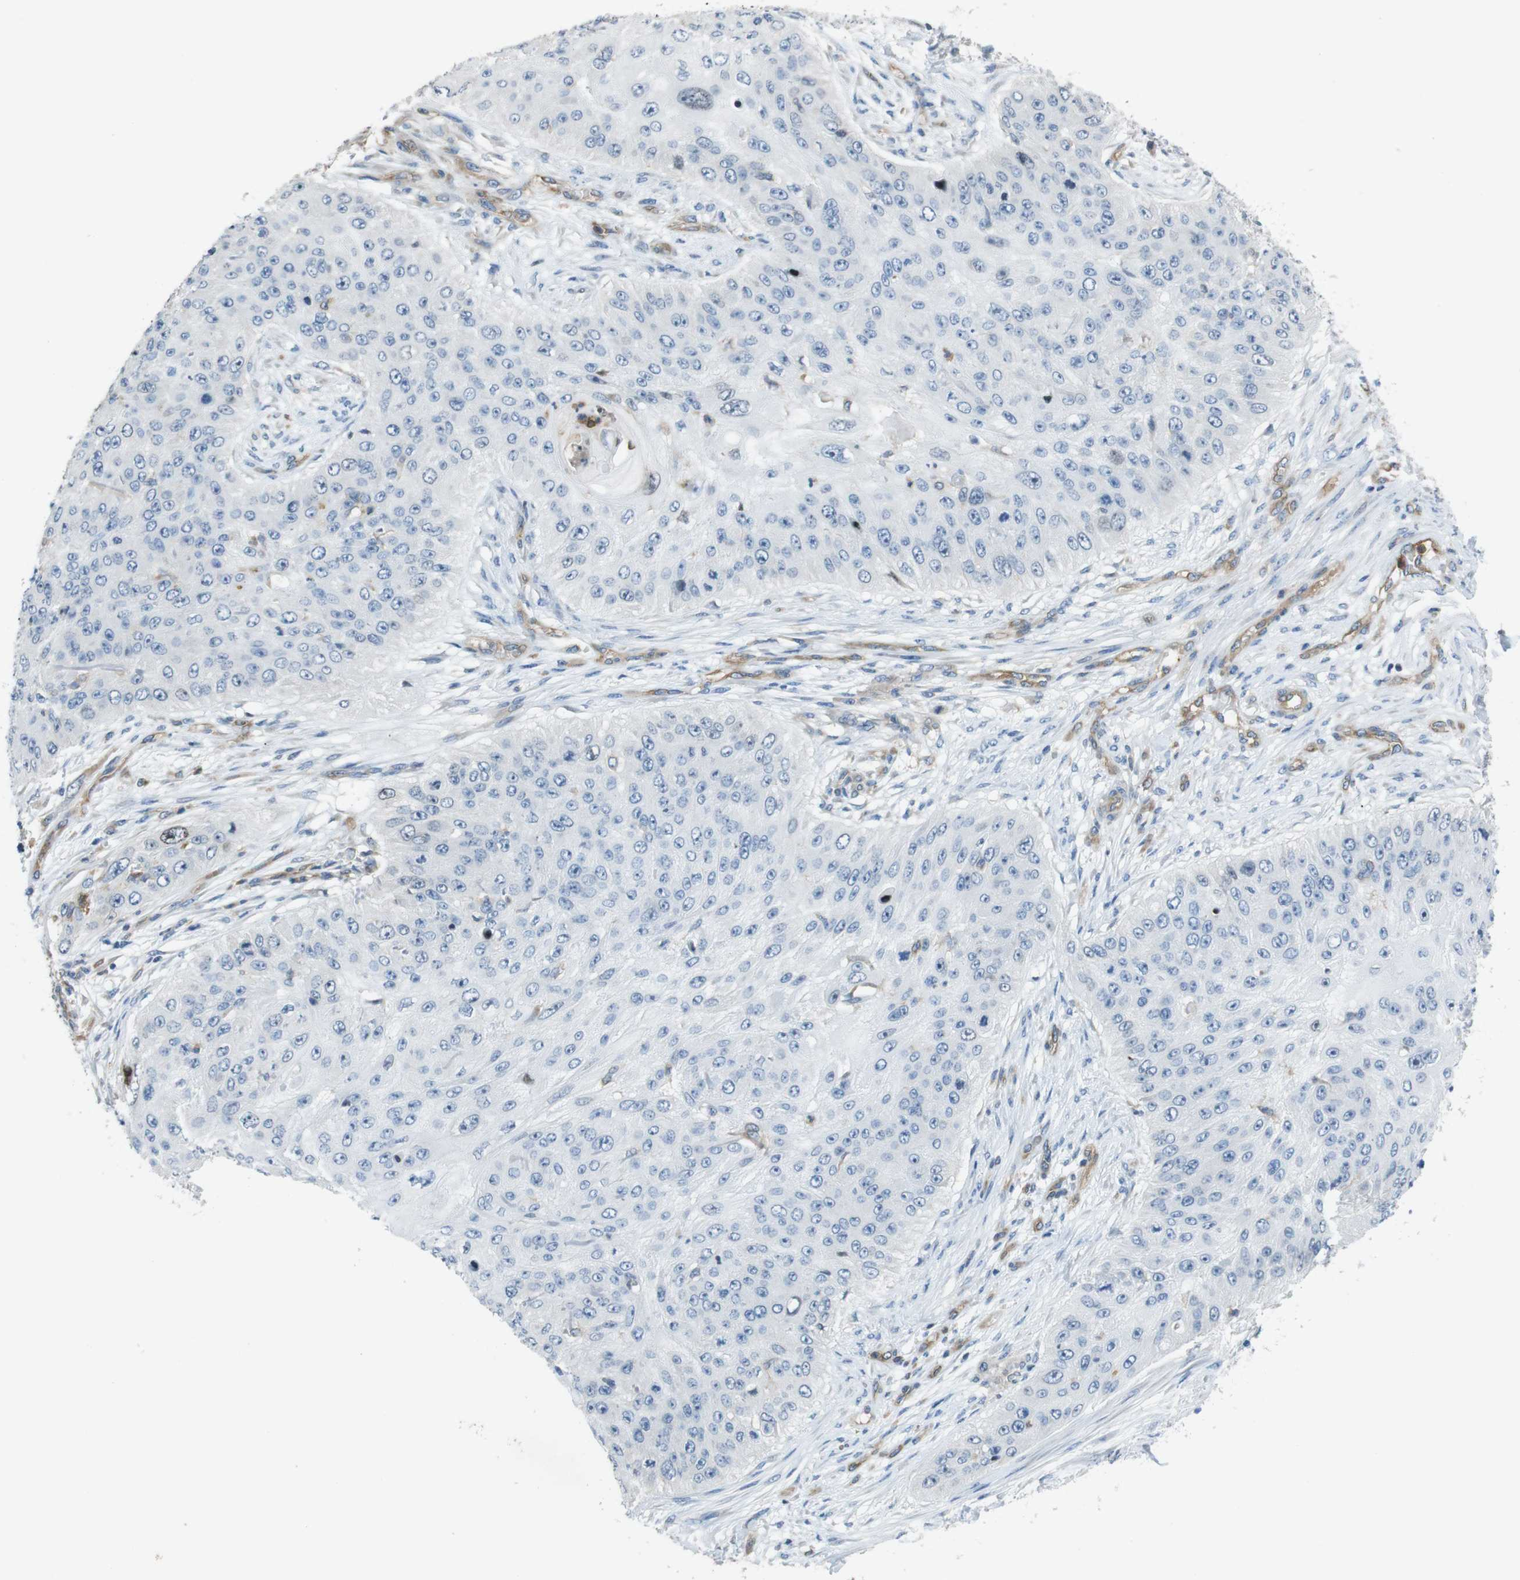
{"staining": {"intensity": "negative", "quantity": "none", "location": "none"}, "tissue": "skin cancer", "cell_type": "Tumor cells", "image_type": "cancer", "snomed": [{"axis": "morphology", "description": "Squamous cell carcinoma, NOS"}, {"axis": "topography", "description": "Skin"}], "caption": "Immunohistochemistry (IHC) histopathology image of neoplastic tissue: human skin cancer (squamous cell carcinoma) stained with DAB demonstrates no significant protein positivity in tumor cells. (DAB immunohistochemistry (IHC), high magnification).", "gene": "PCDH10", "patient": {"sex": "female", "age": 80}}